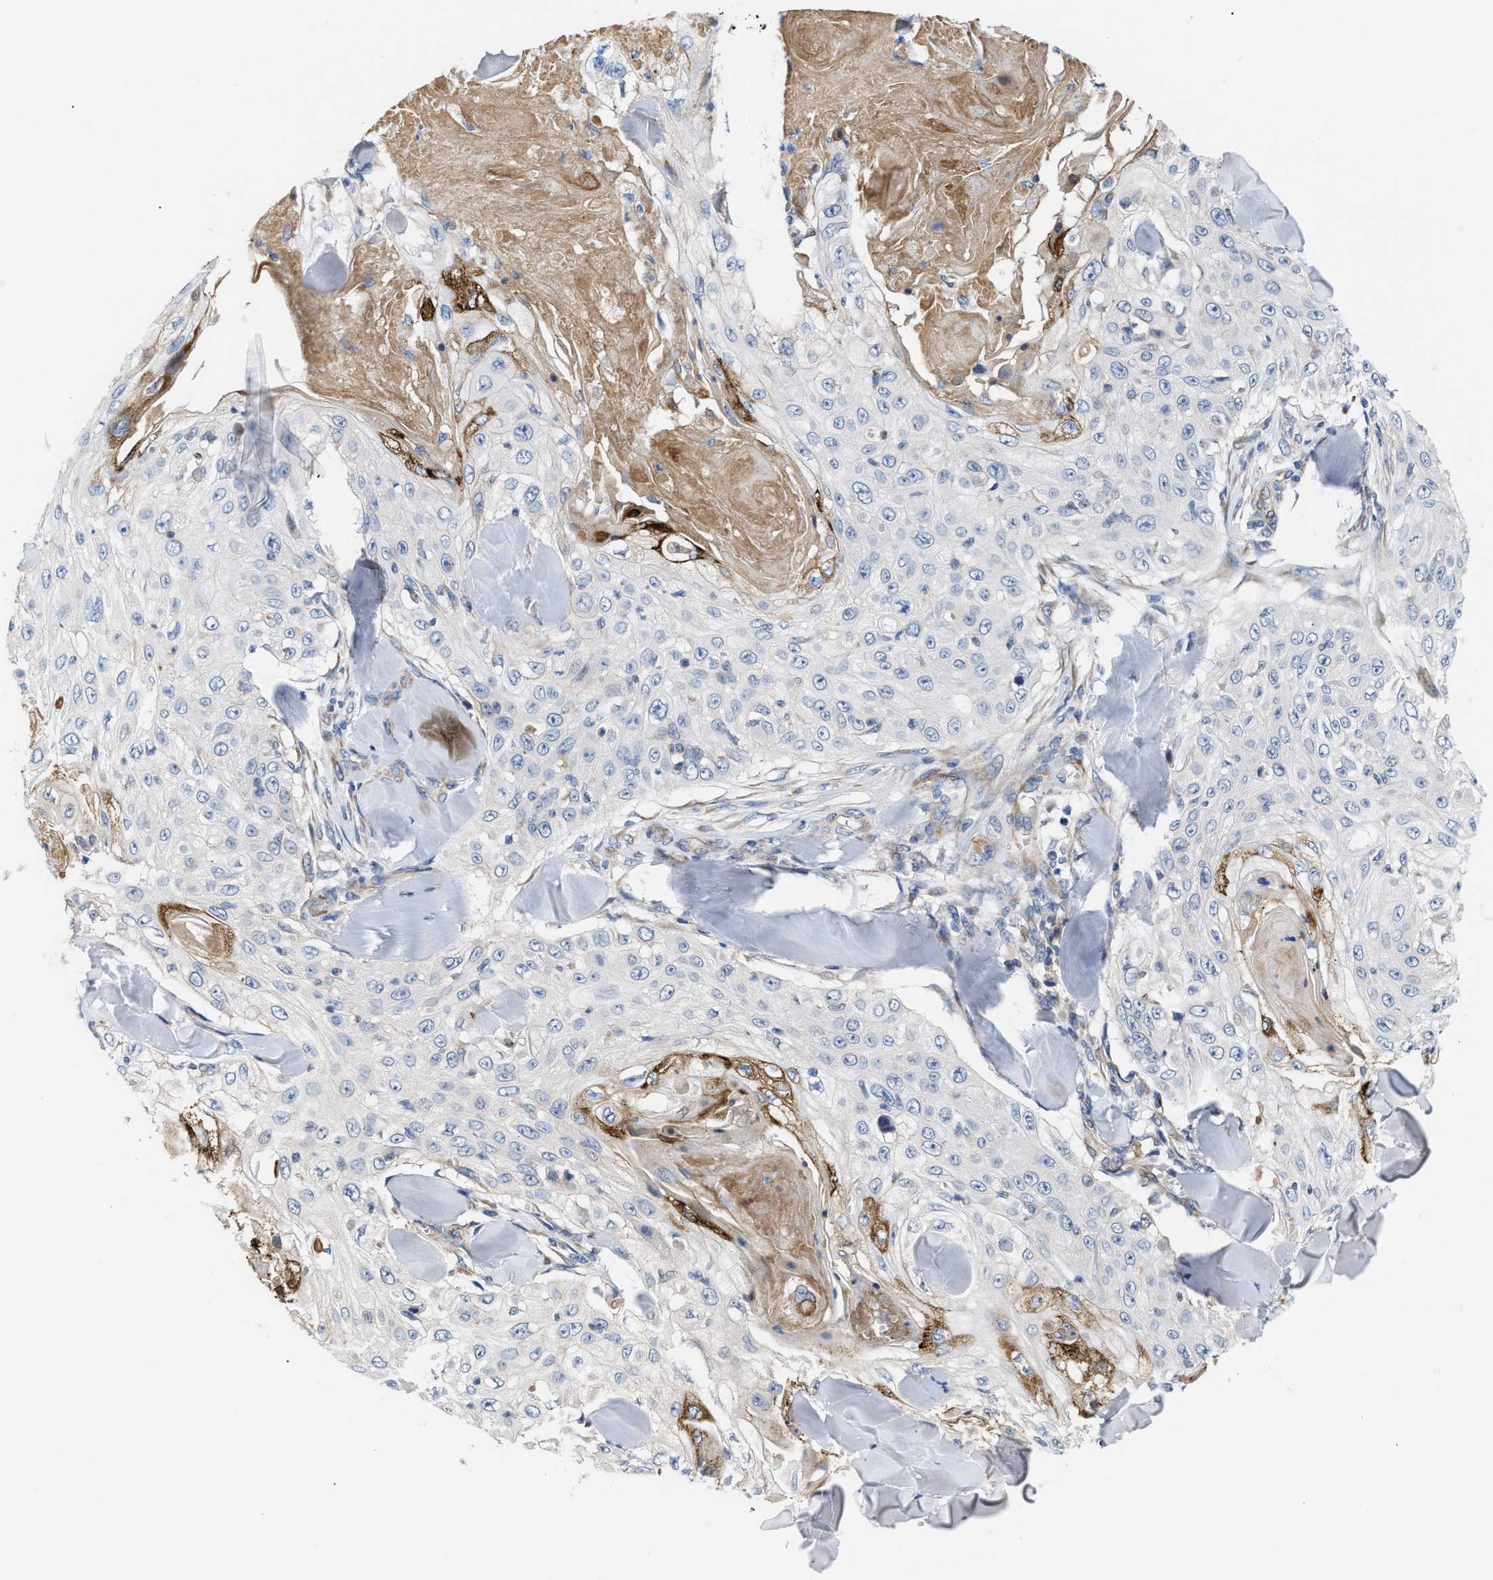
{"staining": {"intensity": "negative", "quantity": "none", "location": "none"}, "tissue": "skin cancer", "cell_type": "Tumor cells", "image_type": "cancer", "snomed": [{"axis": "morphology", "description": "Squamous cell carcinoma, NOS"}, {"axis": "topography", "description": "Skin"}], "caption": "This is a image of immunohistochemistry (IHC) staining of skin cancer, which shows no staining in tumor cells.", "gene": "TFPI", "patient": {"sex": "male", "age": 86}}